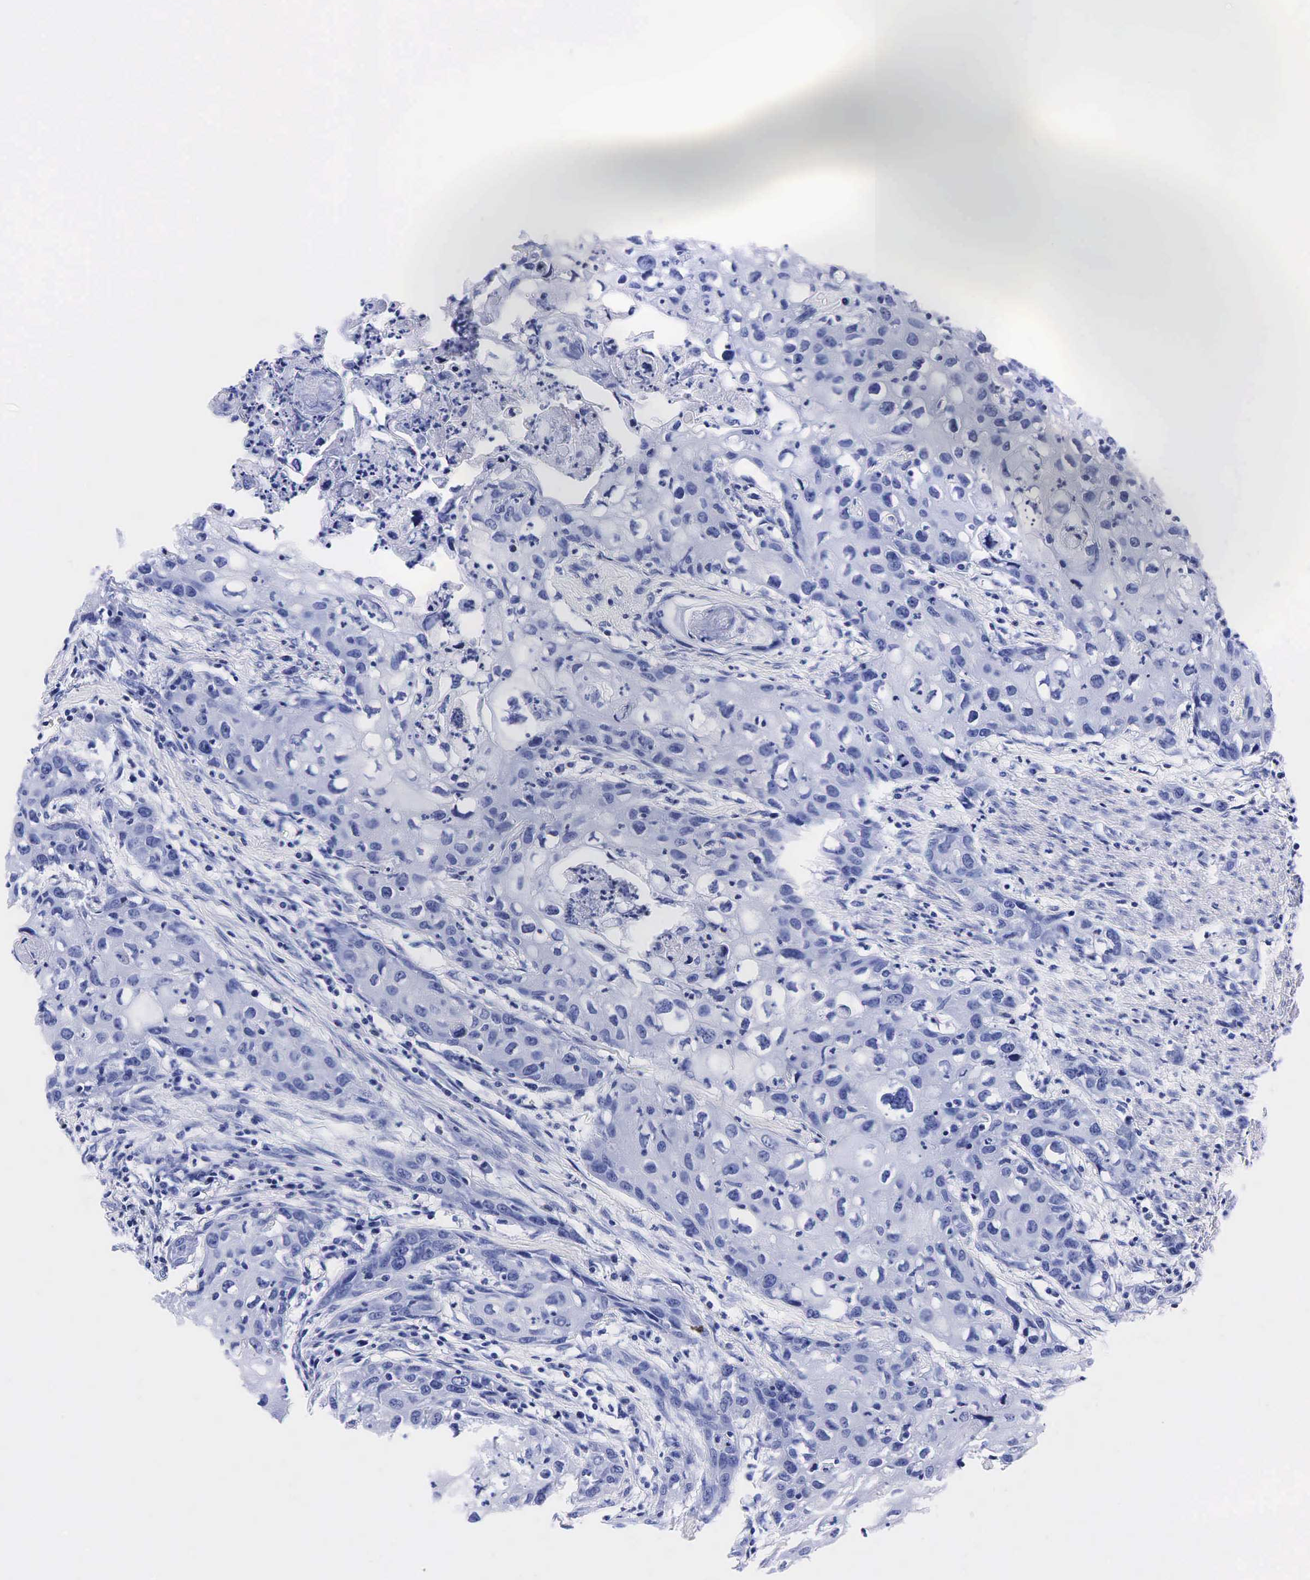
{"staining": {"intensity": "negative", "quantity": "none", "location": "none"}, "tissue": "urothelial cancer", "cell_type": "Tumor cells", "image_type": "cancer", "snomed": [{"axis": "morphology", "description": "Urothelial carcinoma, High grade"}, {"axis": "topography", "description": "Urinary bladder"}], "caption": "IHC photomicrograph of neoplastic tissue: urothelial carcinoma (high-grade) stained with DAB displays no significant protein positivity in tumor cells.", "gene": "KLK3", "patient": {"sex": "male", "age": 54}}